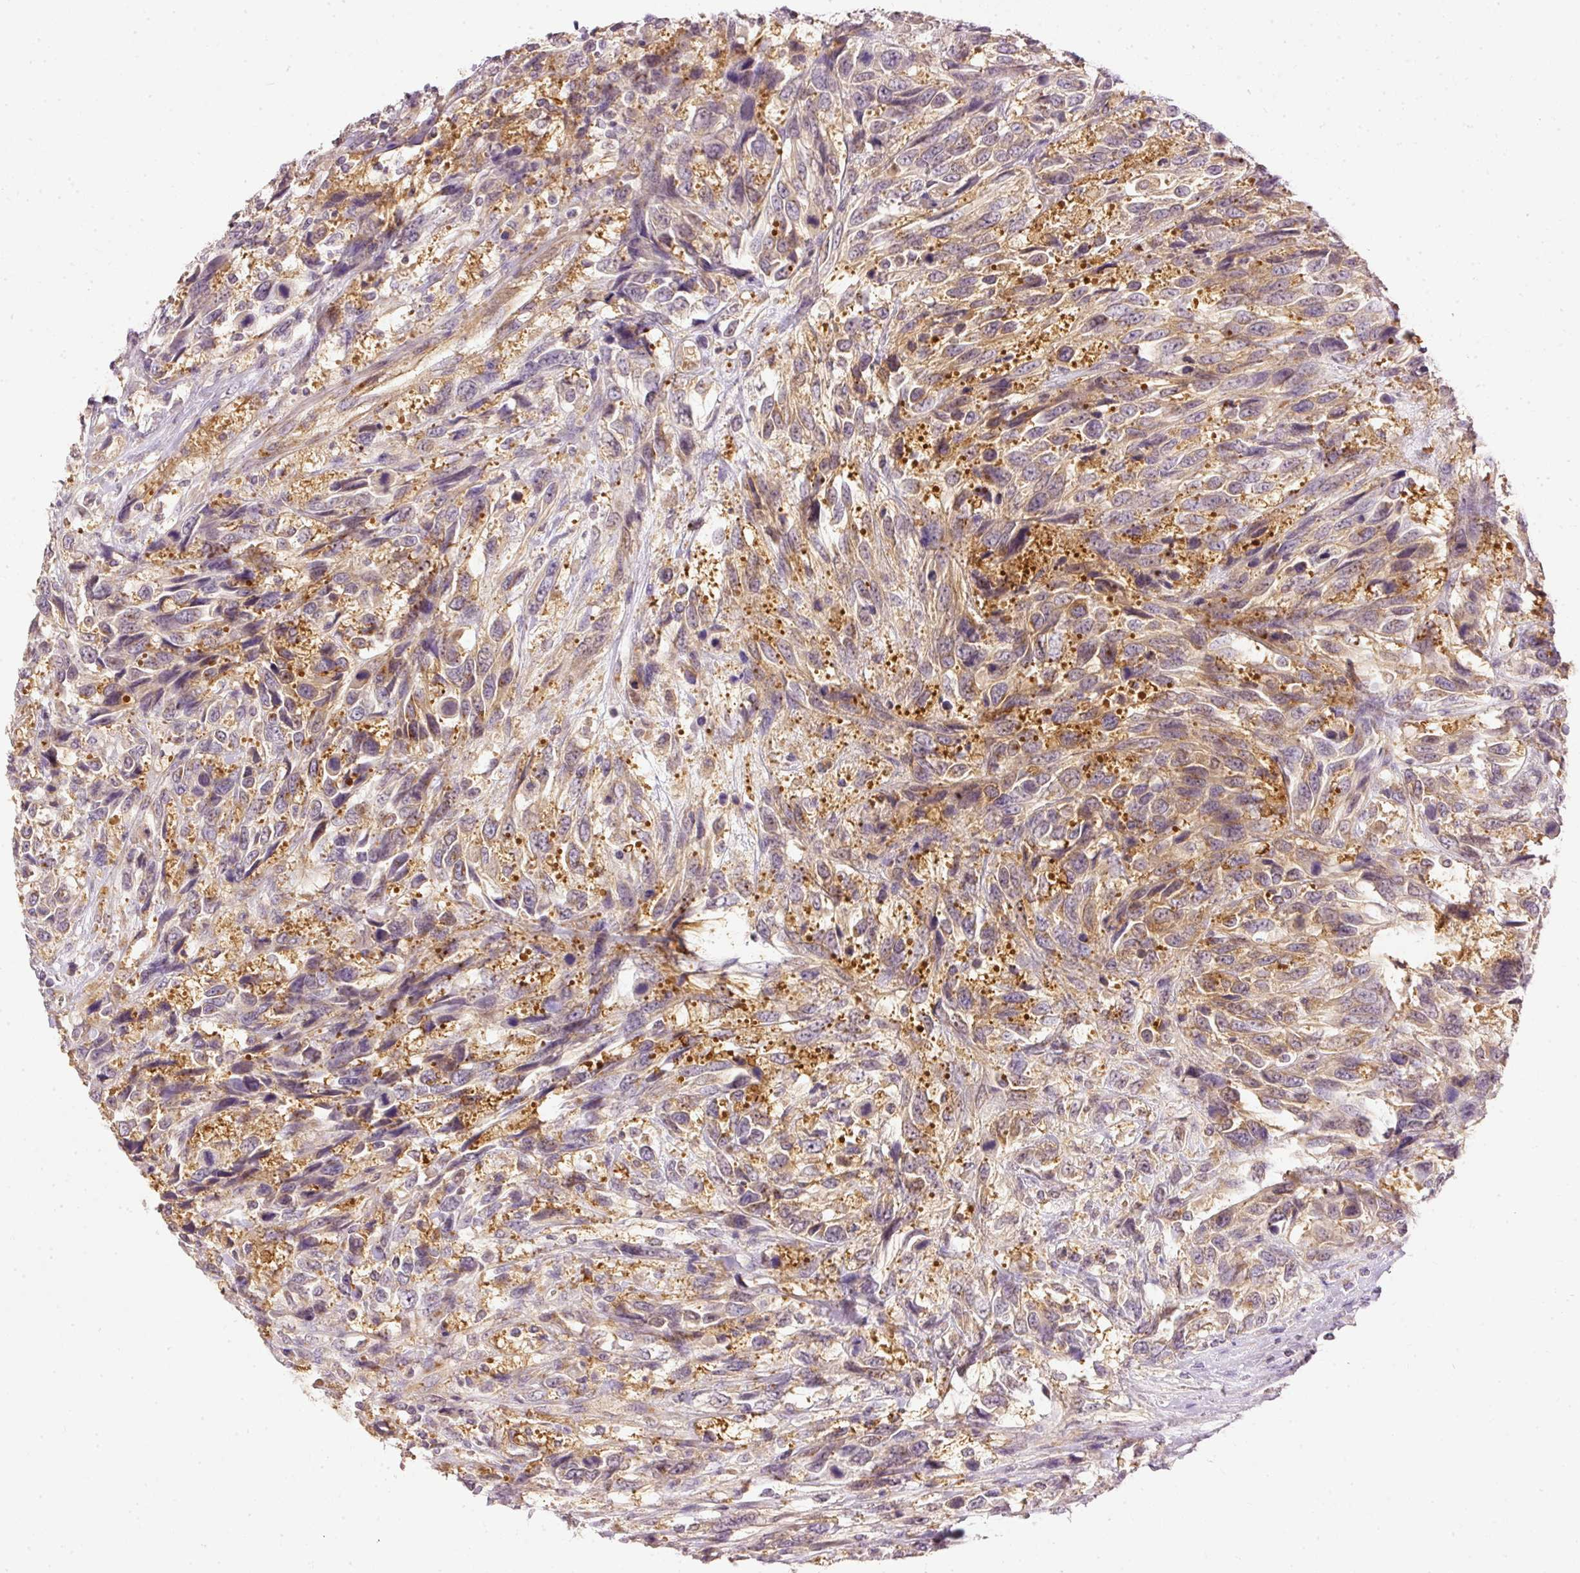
{"staining": {"intensity": "negative", "quantity": "none", "location": "none"}, "tissue": "urothelial cancer", "cell_type": "Tumor cells", "image_type": "cancer", "snomed": [{"axis": "morphology", "description": "Urothelial carcinoma, High grade"}, {"axis": "topography", "description": "Urinary bladder"}], "caption": "An immunohistochemistry (IHC) micrograph of high-grade urothelial carcinoma is shown. There is no staining in tumor cells of high-grade urothelial carcinoma.", "gene": "ARMH3", "patient": {"sex": "female", "age": 70}}